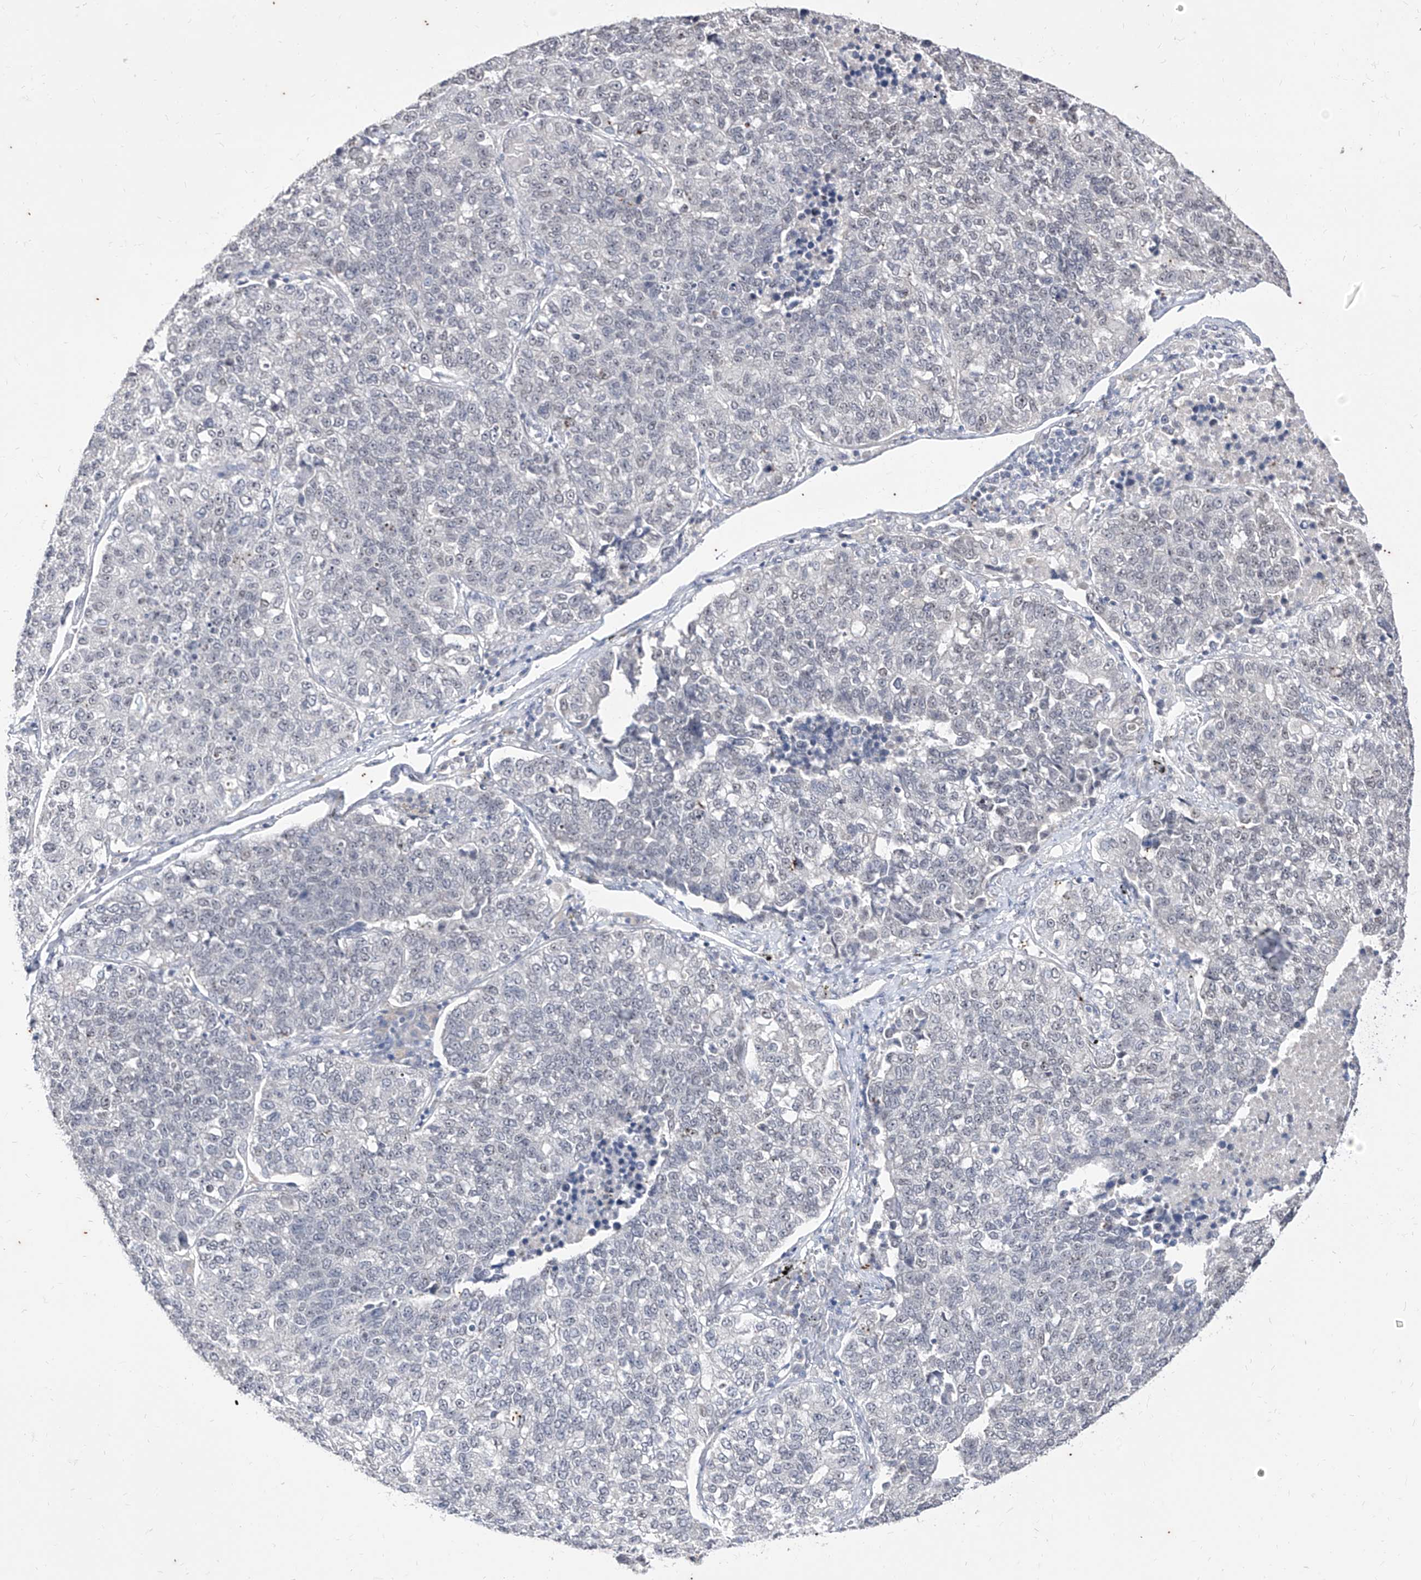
{"staining": {"intensity": "negative", "quantity": "none", "location": "none"}, "tissue": "lung cancer", "cell_type": "Tumor cells", "image_type": "cancer", "snomed": [{"axis": "morphology", "description": "Adenocarcinoma, NOS"}, {"axis": "topography", "description": "Lung"}], "caption": "High magnification brightfield microscopy of lung cancer (adenocarcinoma) stained with DAB (brown) and counterstained with hematoxylin (blue): tumor cells show no significant positivity.", "gene": "PHF20L1", "patient": {"sex": "male", "age": 49}}